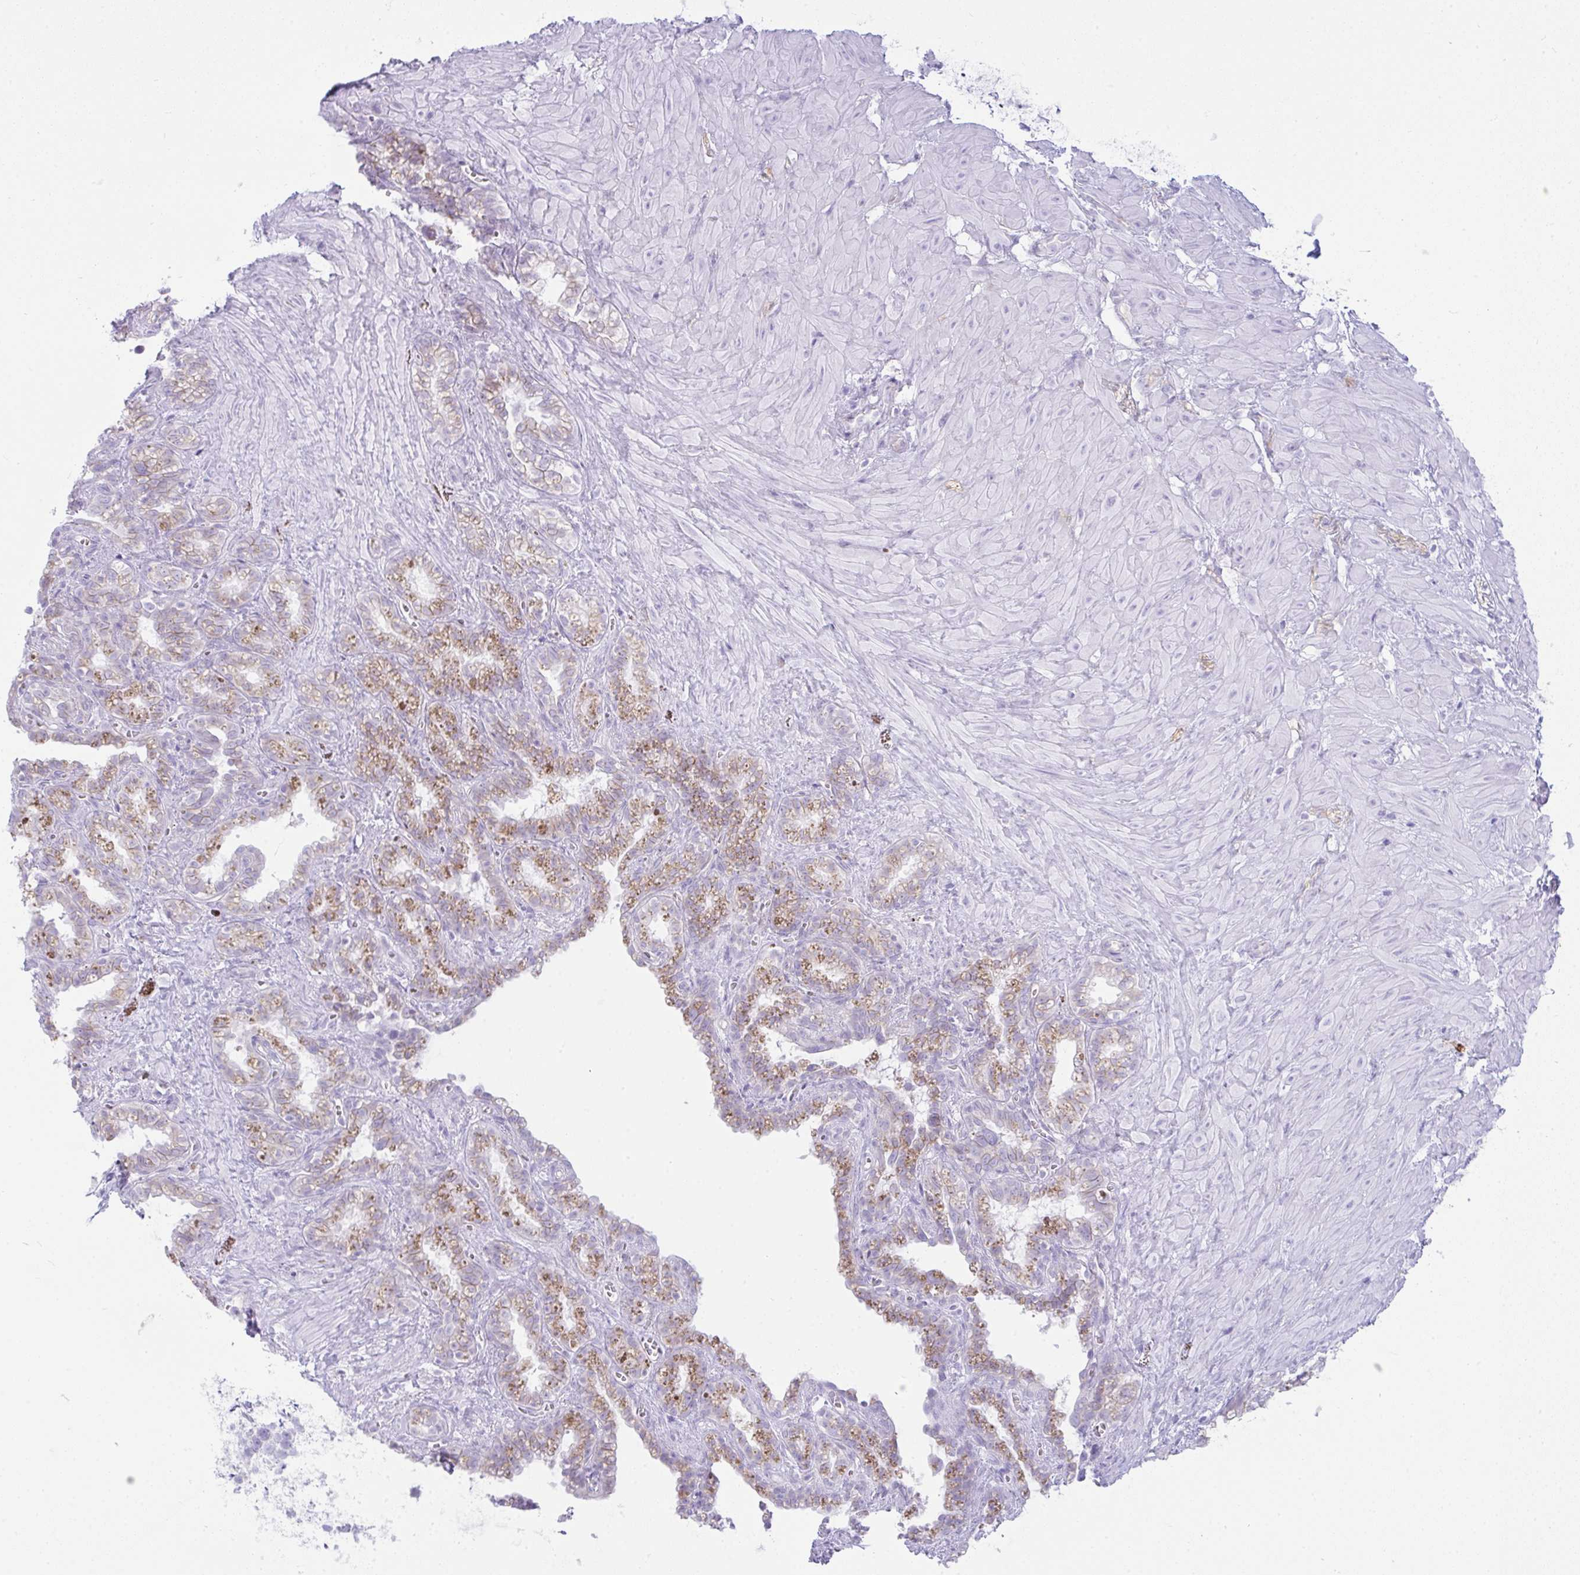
{"staining": {"intensity": "negative", "quantity": "none", "location": "none"}, "tissue": "seminal vesicle", "cell_type": "Glandular cells", "image_type": "normal", "snomed": [{"axis": "morphology", "description": "Normal tissue, NOS"}, {"axis": "topography", "description": "Seminal veicle"}], "caption": "Glandular cells are negative for brown protein staining in benign seminal vesicle. (Immunohistochemistry (ihc), brightfield microscopy, high magnification).", "gene": "RASL10A", "patient": {"sex": "male", "age": 76}}